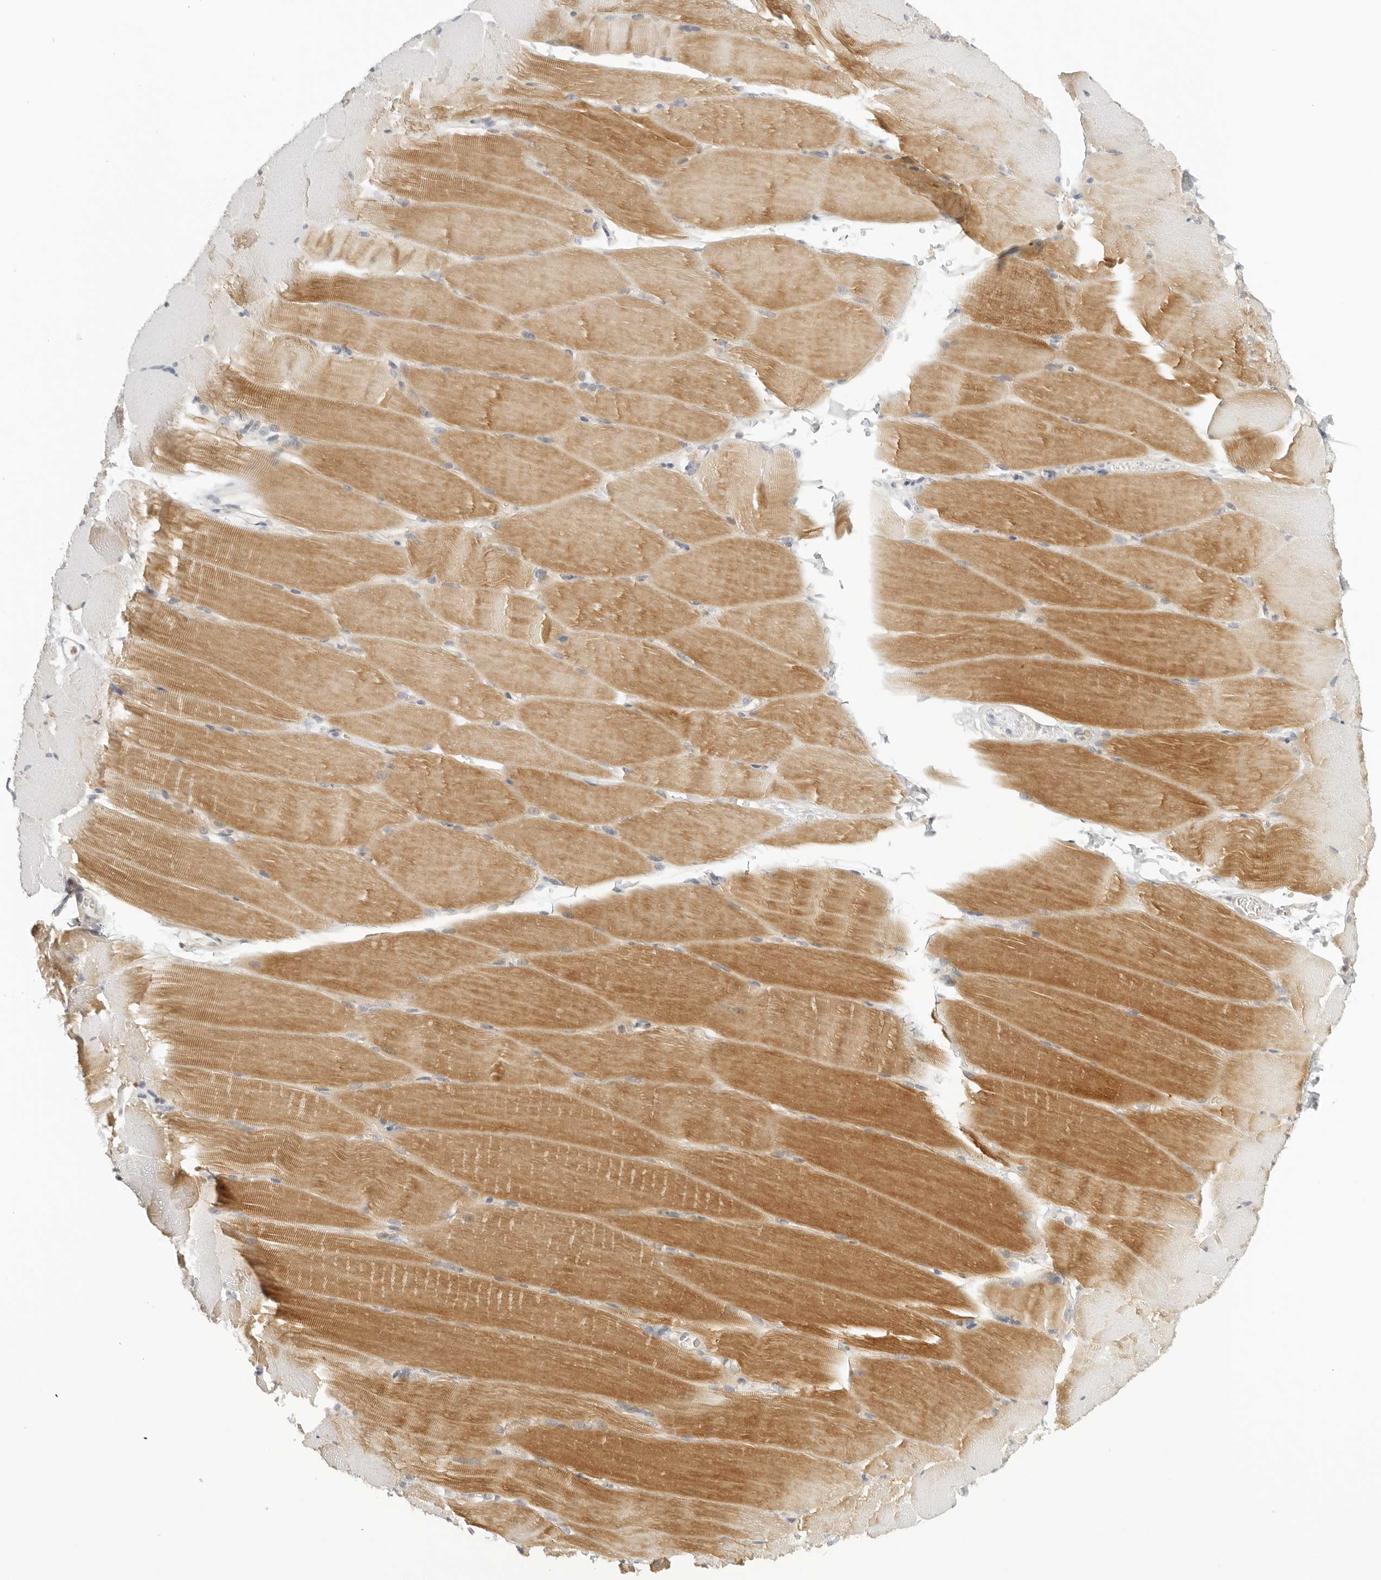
{"staining": {"intensity": "moderate", "quantity": "25%-75%", "location": "cytoplasmic/membranous"}, "tissue": "skeletal muscle", "cell_type": "Myocytes", "image_type": "normal", "snomed": [{"axis": "morphology", "description": "Normal tissue, NOS"}, {"axis": "topography", "description": "Skeletal muscle"}, {"axis": "topography", "description": "Parathyroid gland"}], "caption": "Immunohistochemical staining of unremarkable human skeletal muscle demonstrates medium levels of moderate cytoplasmic/membranous positivity in about 25%-75% of myocytes.", "gene": "OSCP1", "patient": {"sex": "female", "age": 37}}